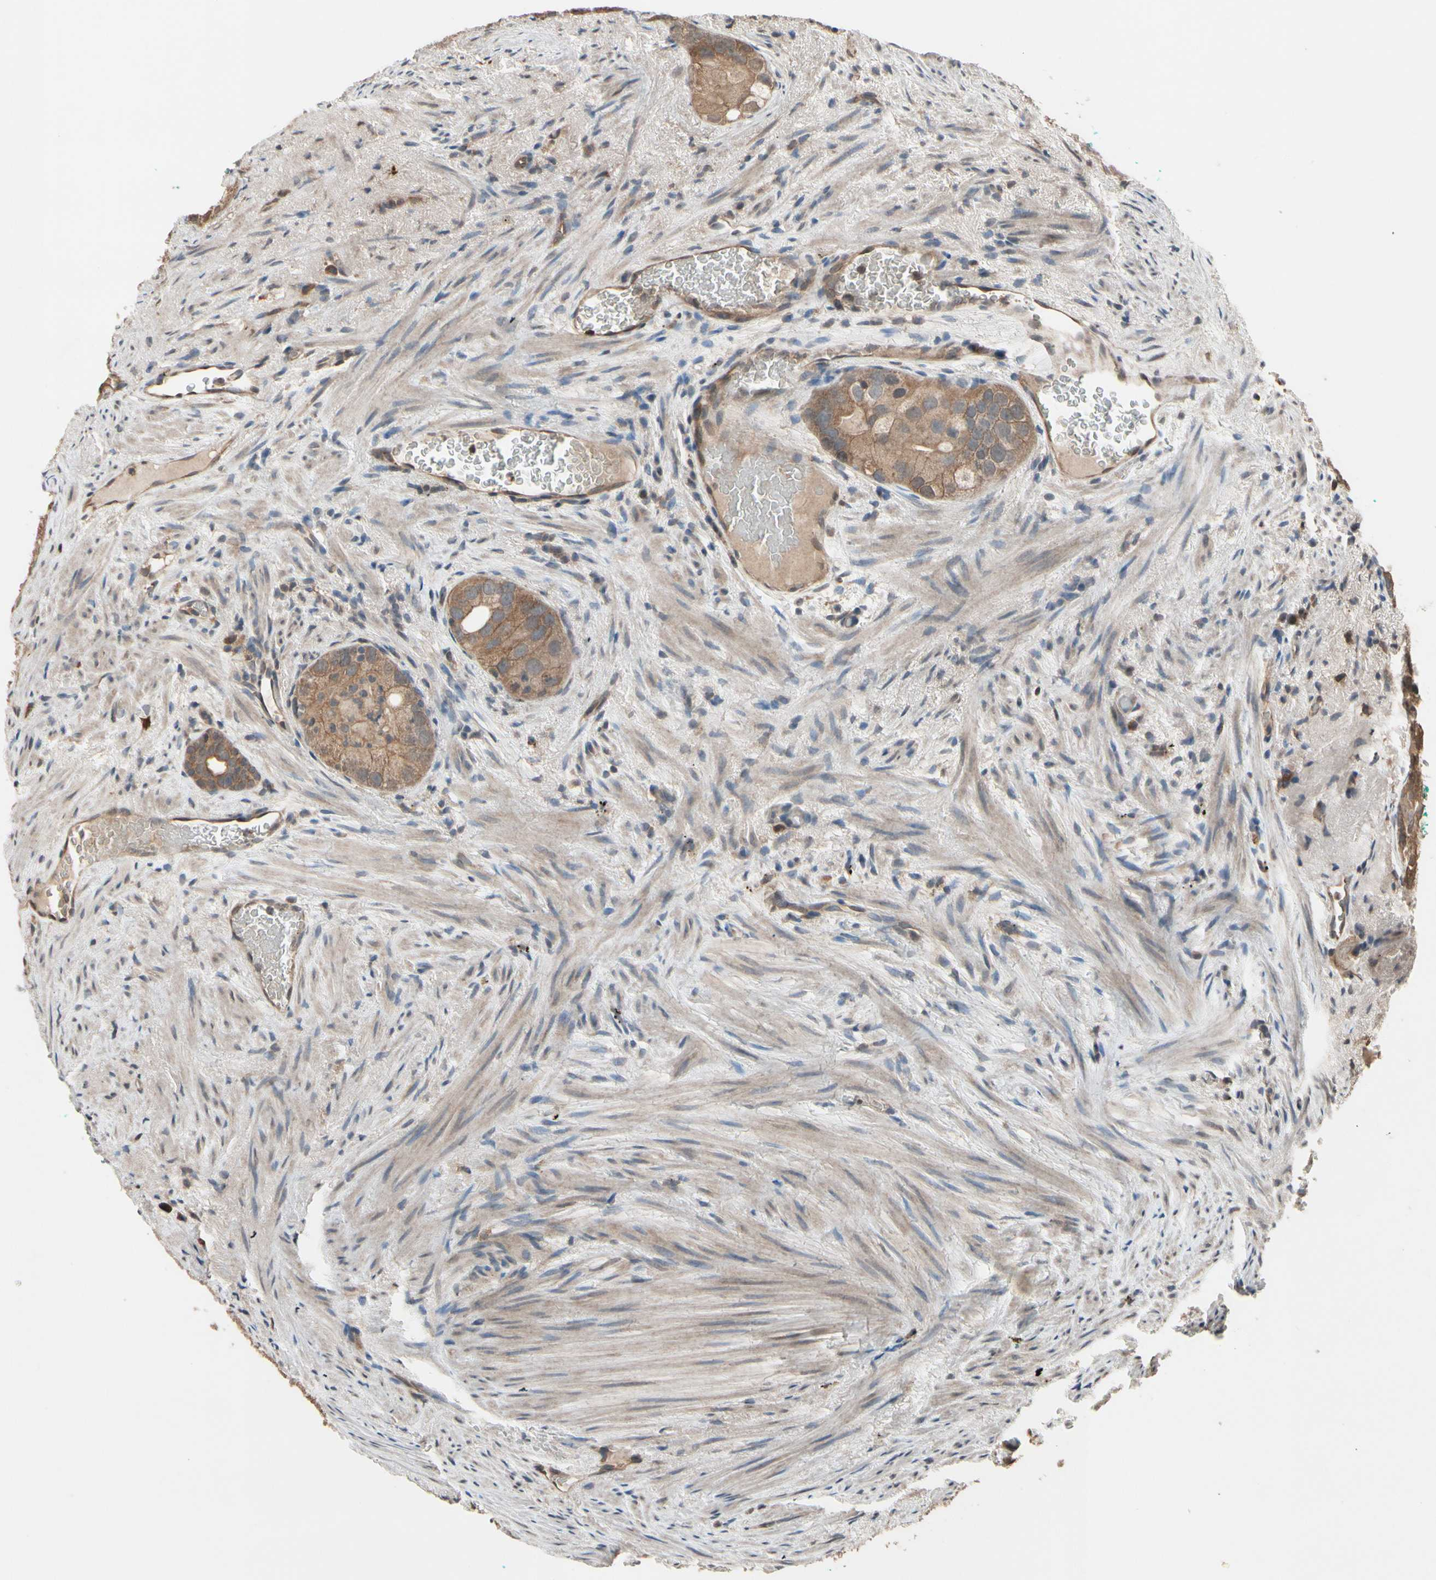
{"staining": {"intensity": "moderate", "quantity": ">75%", "location": "cytoplasmic/membranous"}, "tissue": "prostate cancer", "cell_type": "Tumor cells", "image_type": "cancer", "snomed": [{"axis": "morphology", "description": "Adenocarcinoma, High grade"}, {"axis": "topography", "description": "Prostate"}], "caption": "A micrograph of human prostate cancer (adenocarcinoma (high-grade)) stained for a protein shows moderate cytoplasmic/membranous brown staining in tumor cells.", "gene": "PNPLA7", "patient": {"sex": "male", "age": 66}}